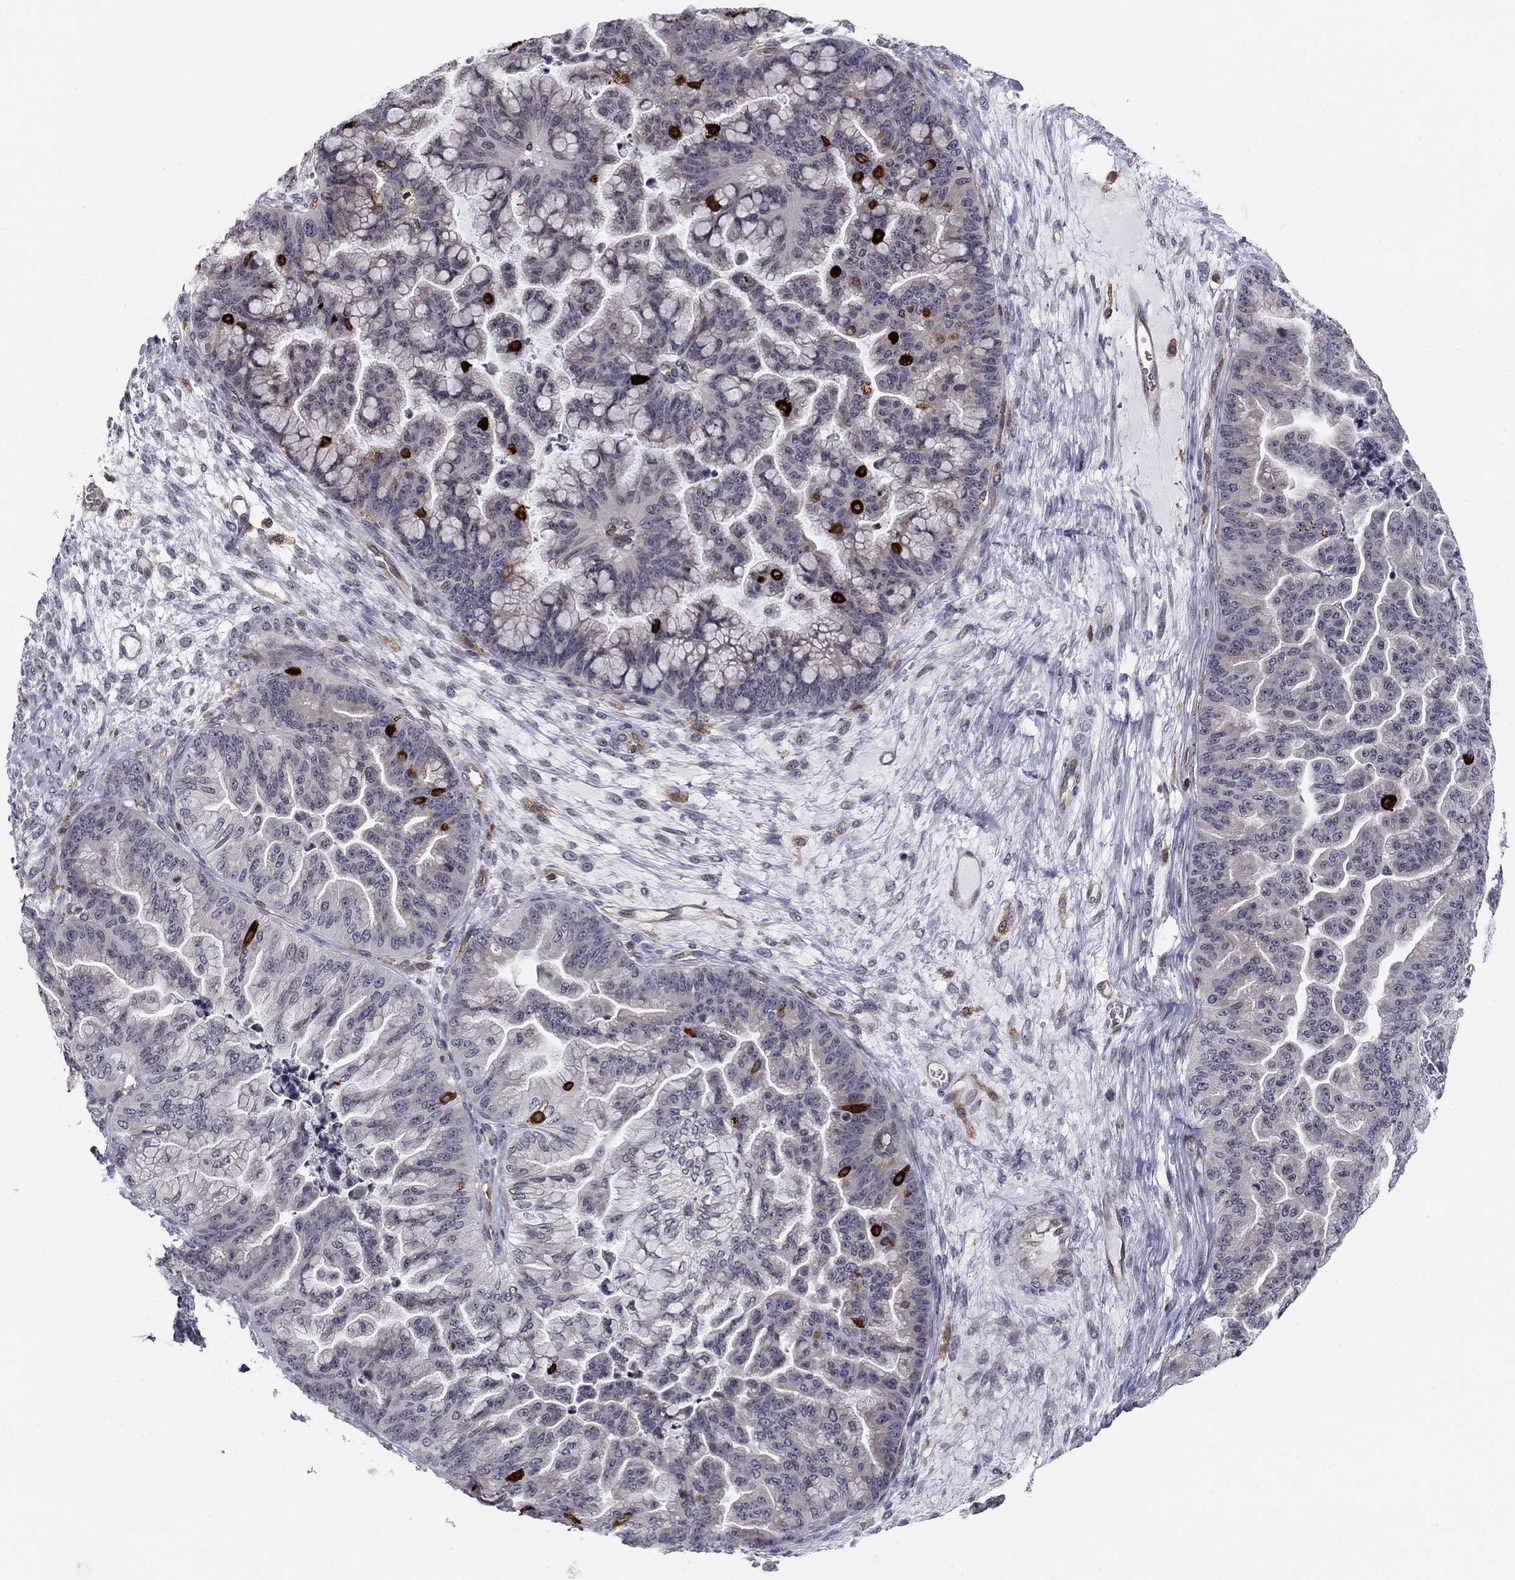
{"staining": {"intensity": "negative", "quantity": "none", "location": "none"}, "tissue": "ovarian cancer", "cell_type": "Tumor cells", "image_type": "cancer", "snomed": [{"axis": "morphology", "description": "Cystadenocarcinoma, mucinous, NOS"}, {"axis": "topography", "description": "Ovary"}], "caption": "There is no significant expression in tumor cells of ovarian cancer (mucinous cystadenocarcinoma).", "gene": "PLCB2", "patient": {"sex": "female", "age": 67}}